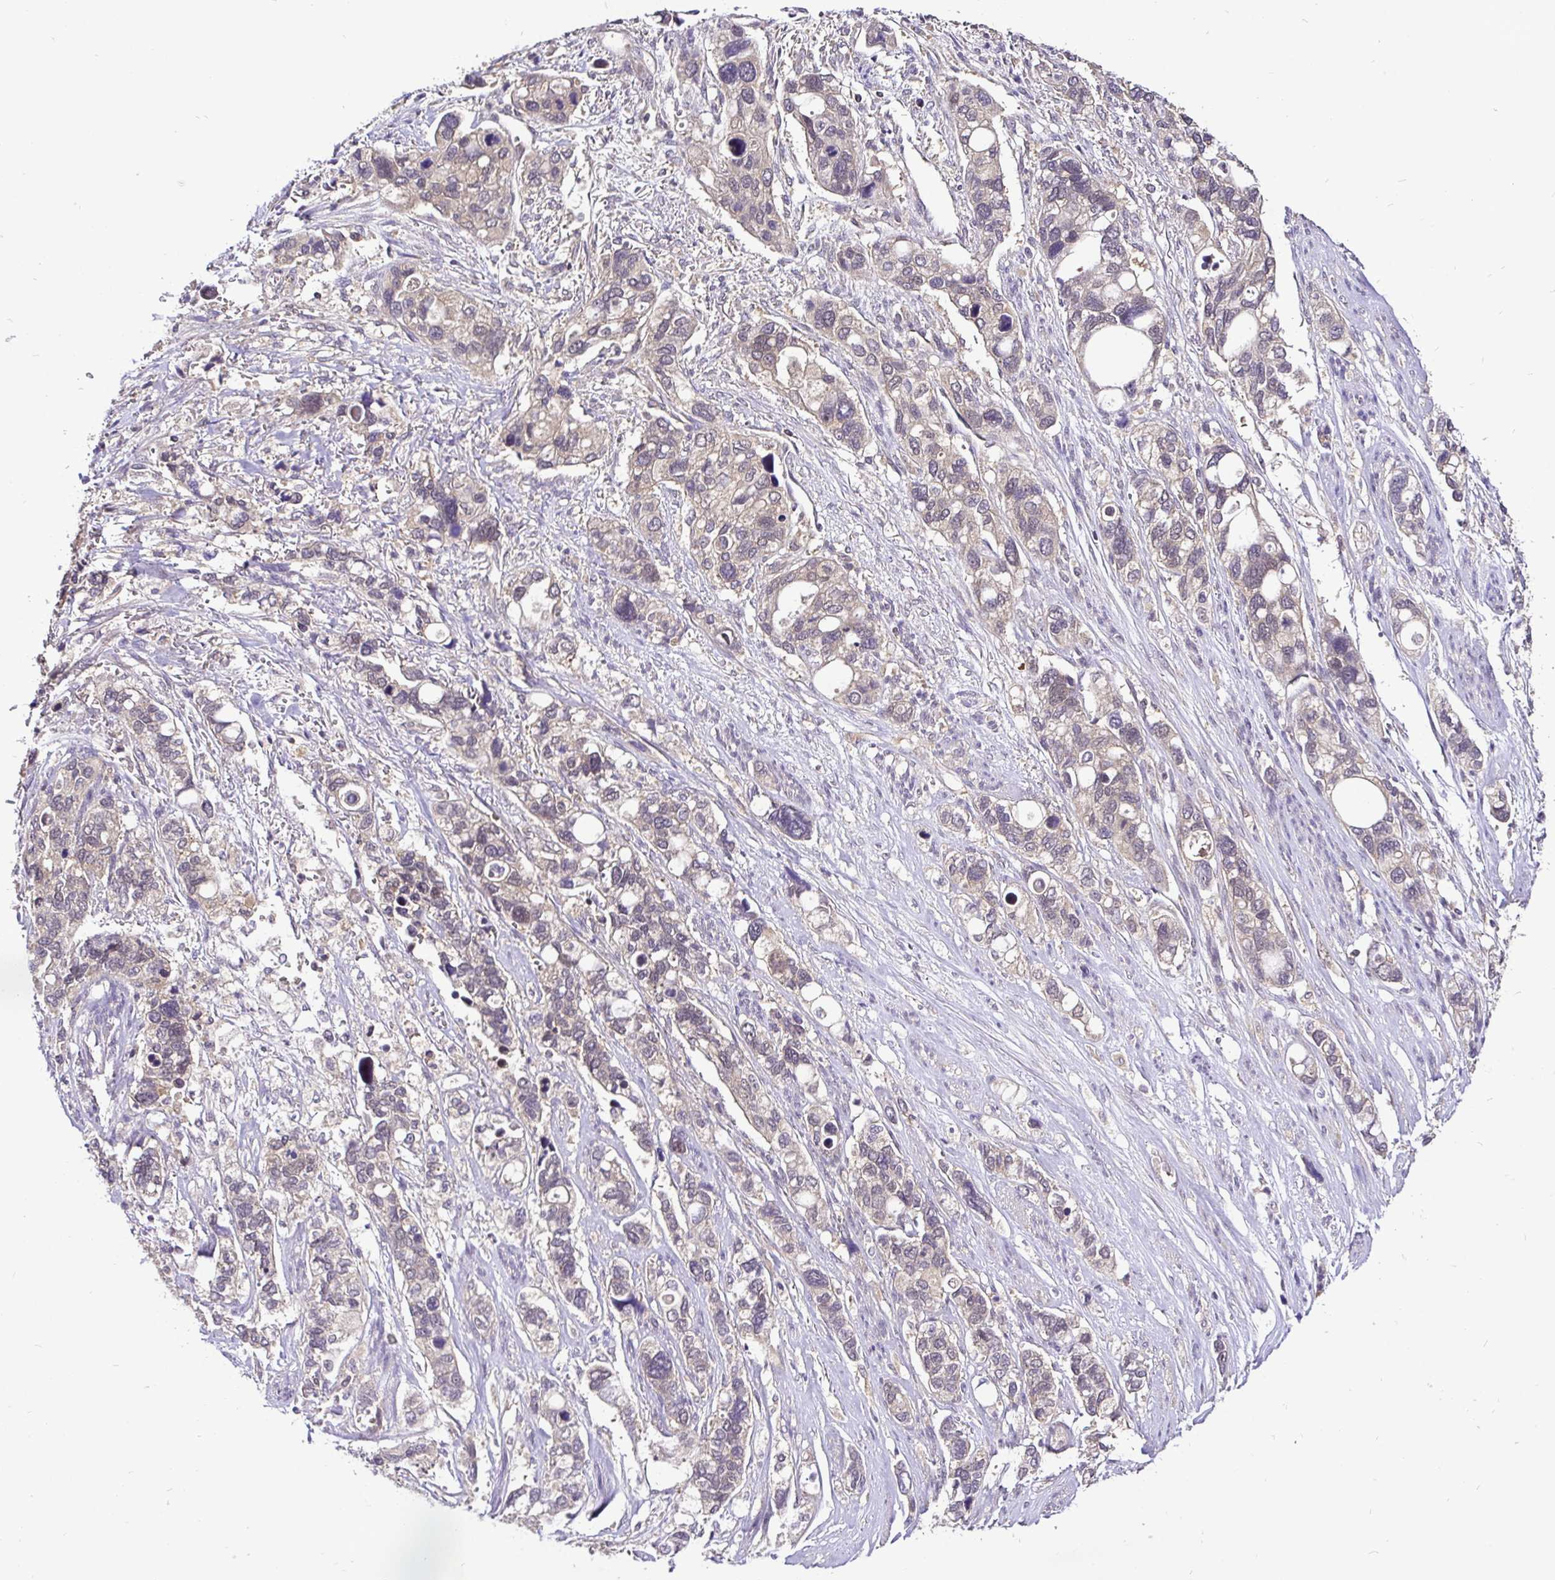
{"staining": {"intensity": "weak", "quantity": "25%-75%", "location": "cytoplasmic/membranous"}, "tissue": "stomach cancer", "cell_type": "Tumor cells", "image_type": "cancer", "snomed": [{"axis": "morphology", "description": "Adenocarcinoma, NOS"}, {"axis": "topography", "description": "Stomach, upper"}], "caption": "This histopathology image demonstrates stomach cancer stained with IHC to label a protein in brown. The cytoplasmic/membranous of tumor cells show weak positivity for the protein. Nuclei are counter-stained blue.", "gene": "UBE2M", "patient": {"sex": "female", "age": 81}}